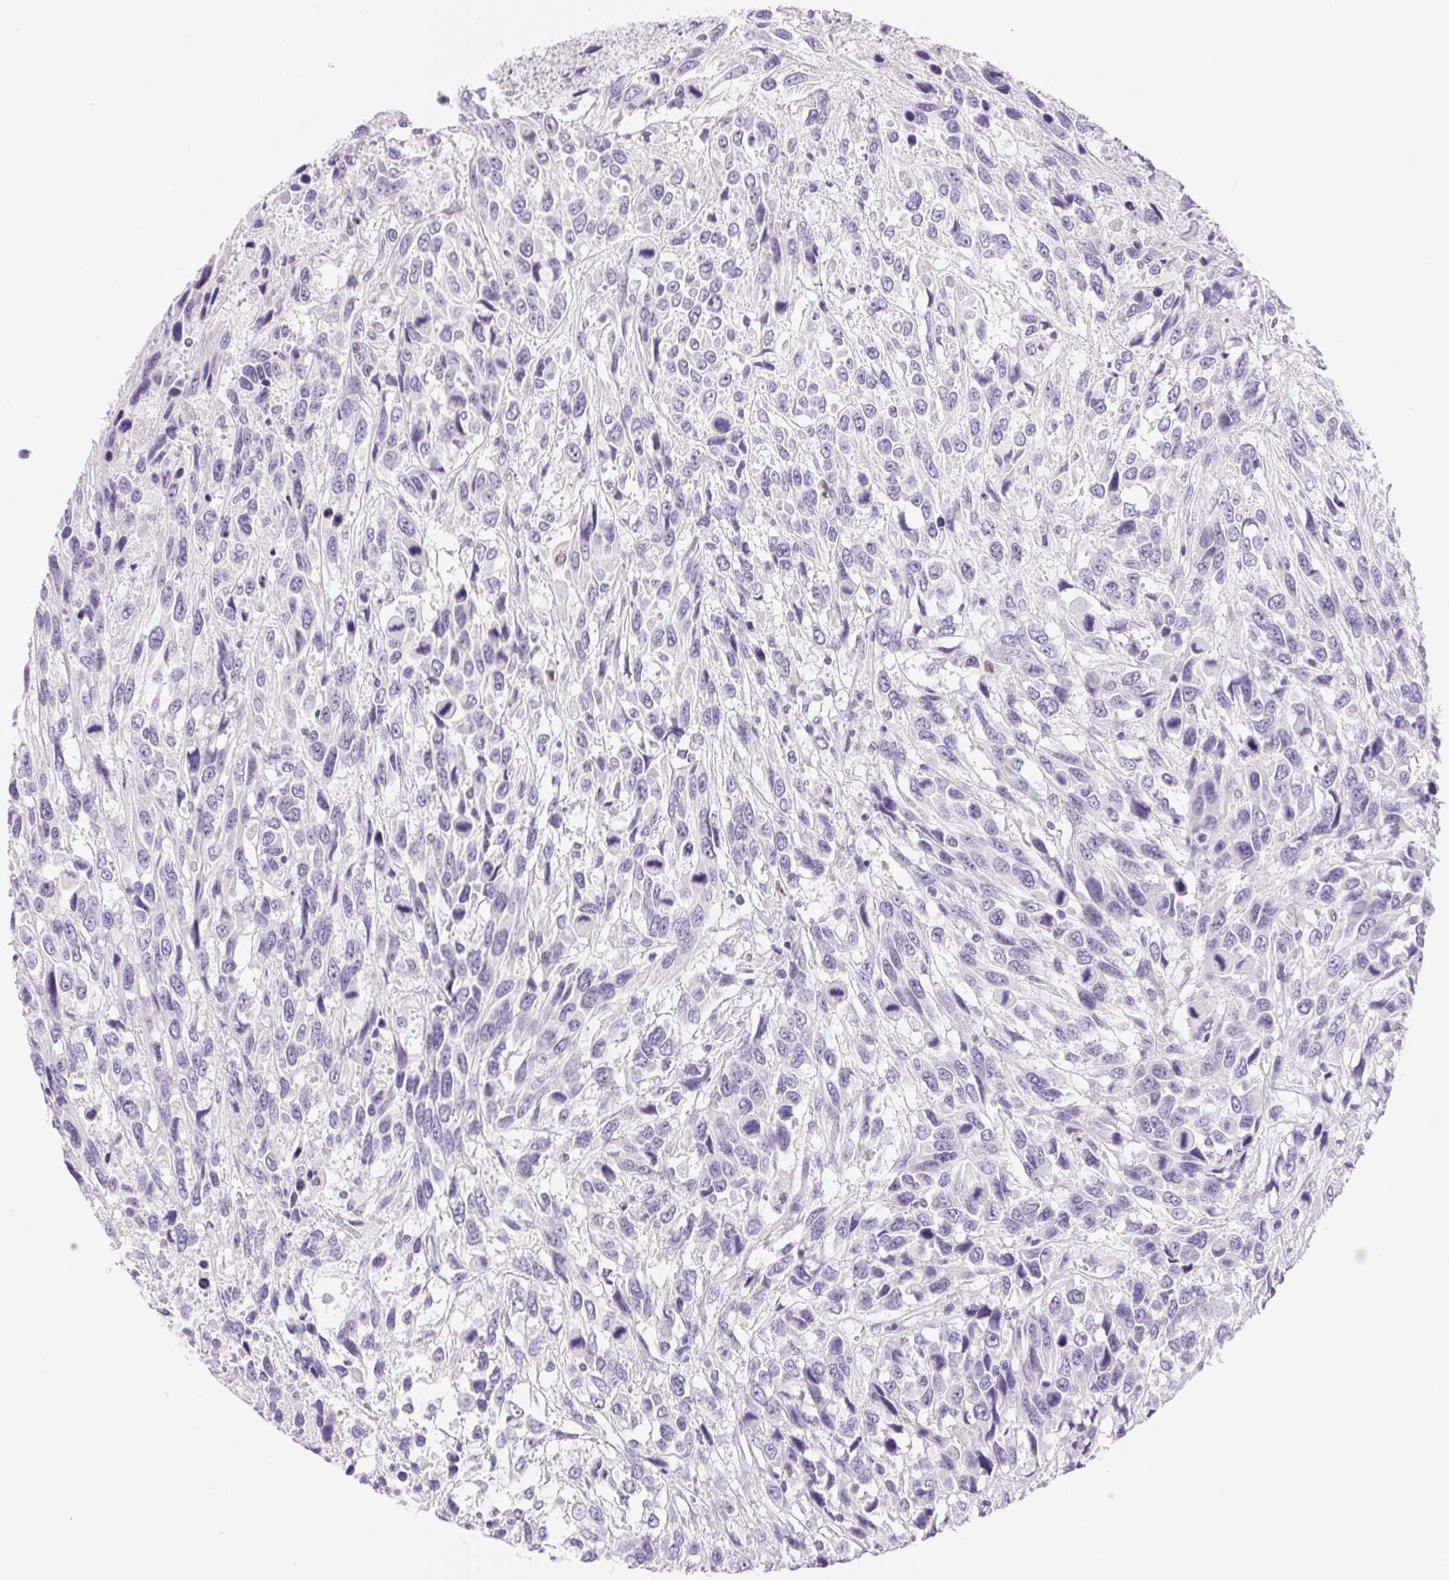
{"staining": {"intensity": "negative", "quantity": "none", "location": "none"}, "tissue": "urothelial cancer", "cell_type": "Tumor cells", "image_type": "cancer", "snomed": [{"axis": "morphology", "description": "Urothelial carcinoma, High grade"}, {"axis": "topography", "description": "Urinary bladder"}], "caption": "The micrograph demonstrates no significant expression in tumor cells of urothelial carcinoma (high-grade).", "gene": "ASGR2", "patient": {"sex": "female", "age": 70}}